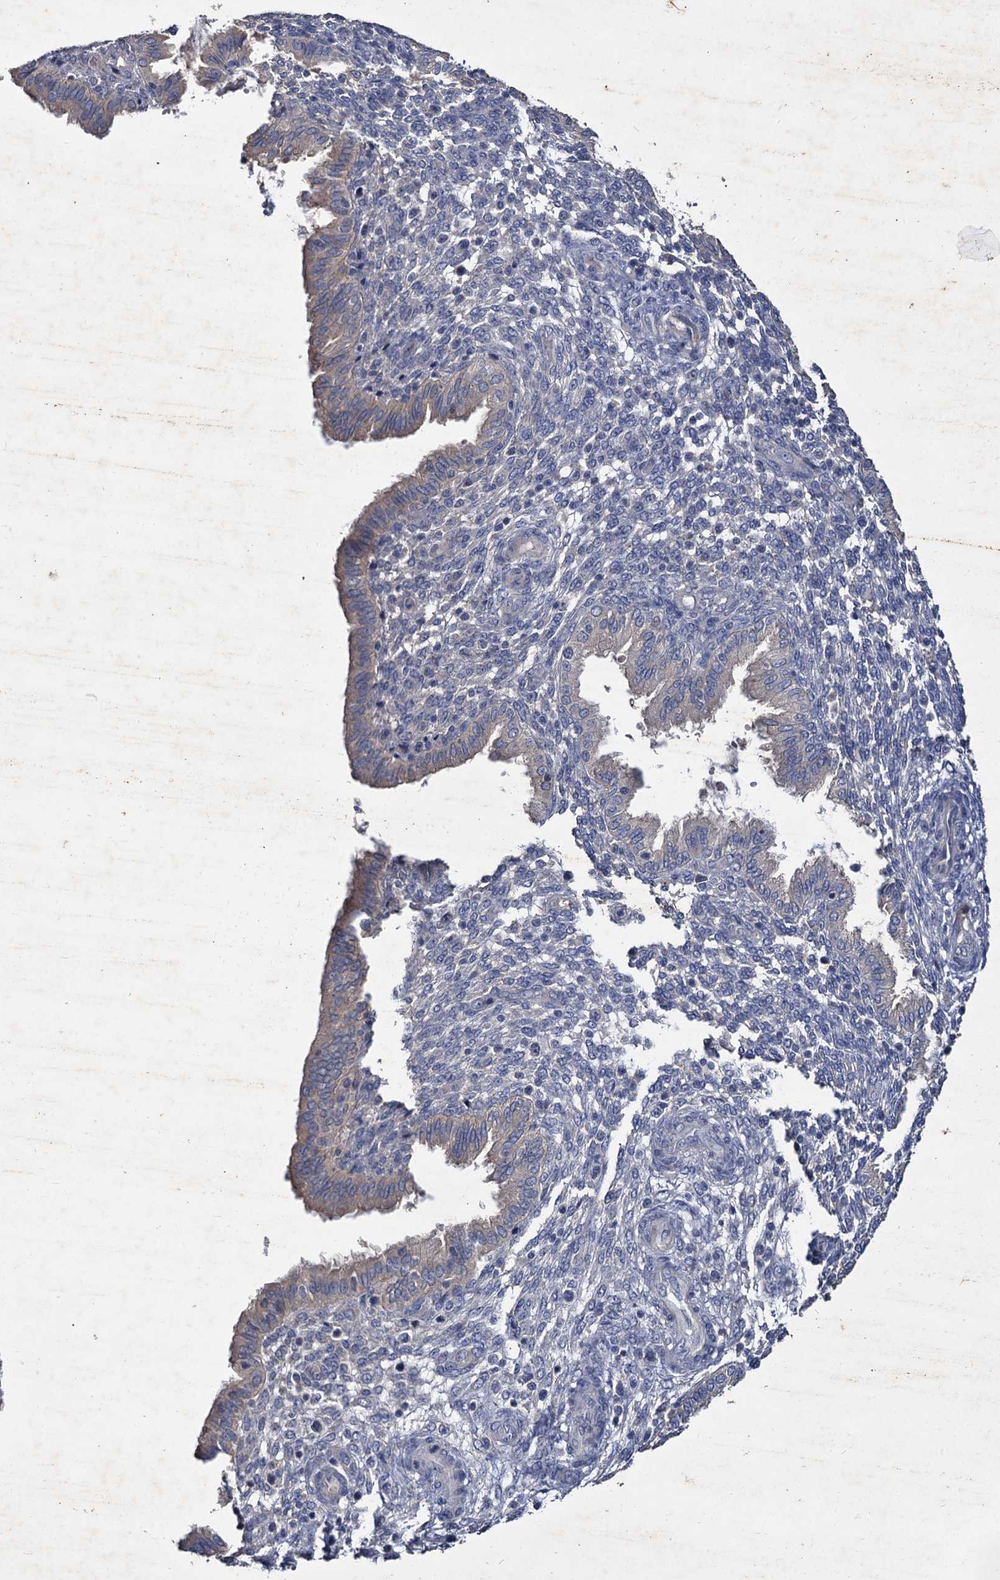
{"staining": {"intensity": "negative", "quantity": "none", "location": "none"}, "tissue": "endometrium", "cell_type": "Cells in endometrial stroma", "image_type": "normal", "snomed": [{"axis": "morphology", "description": "Normal tissue, NOS"}, {"axis": "topography", "description": "Endometrium"}], "caption": "Cells in endometrial stroma show no significant protein expression in normal endometrium. (Brightfield microscopy of DAB (3,3'-diaminobenzidine) immunohistochemistry at high magnification).", "gene": "ATP9A", "patient": {"sex": "female", "age": 33}}